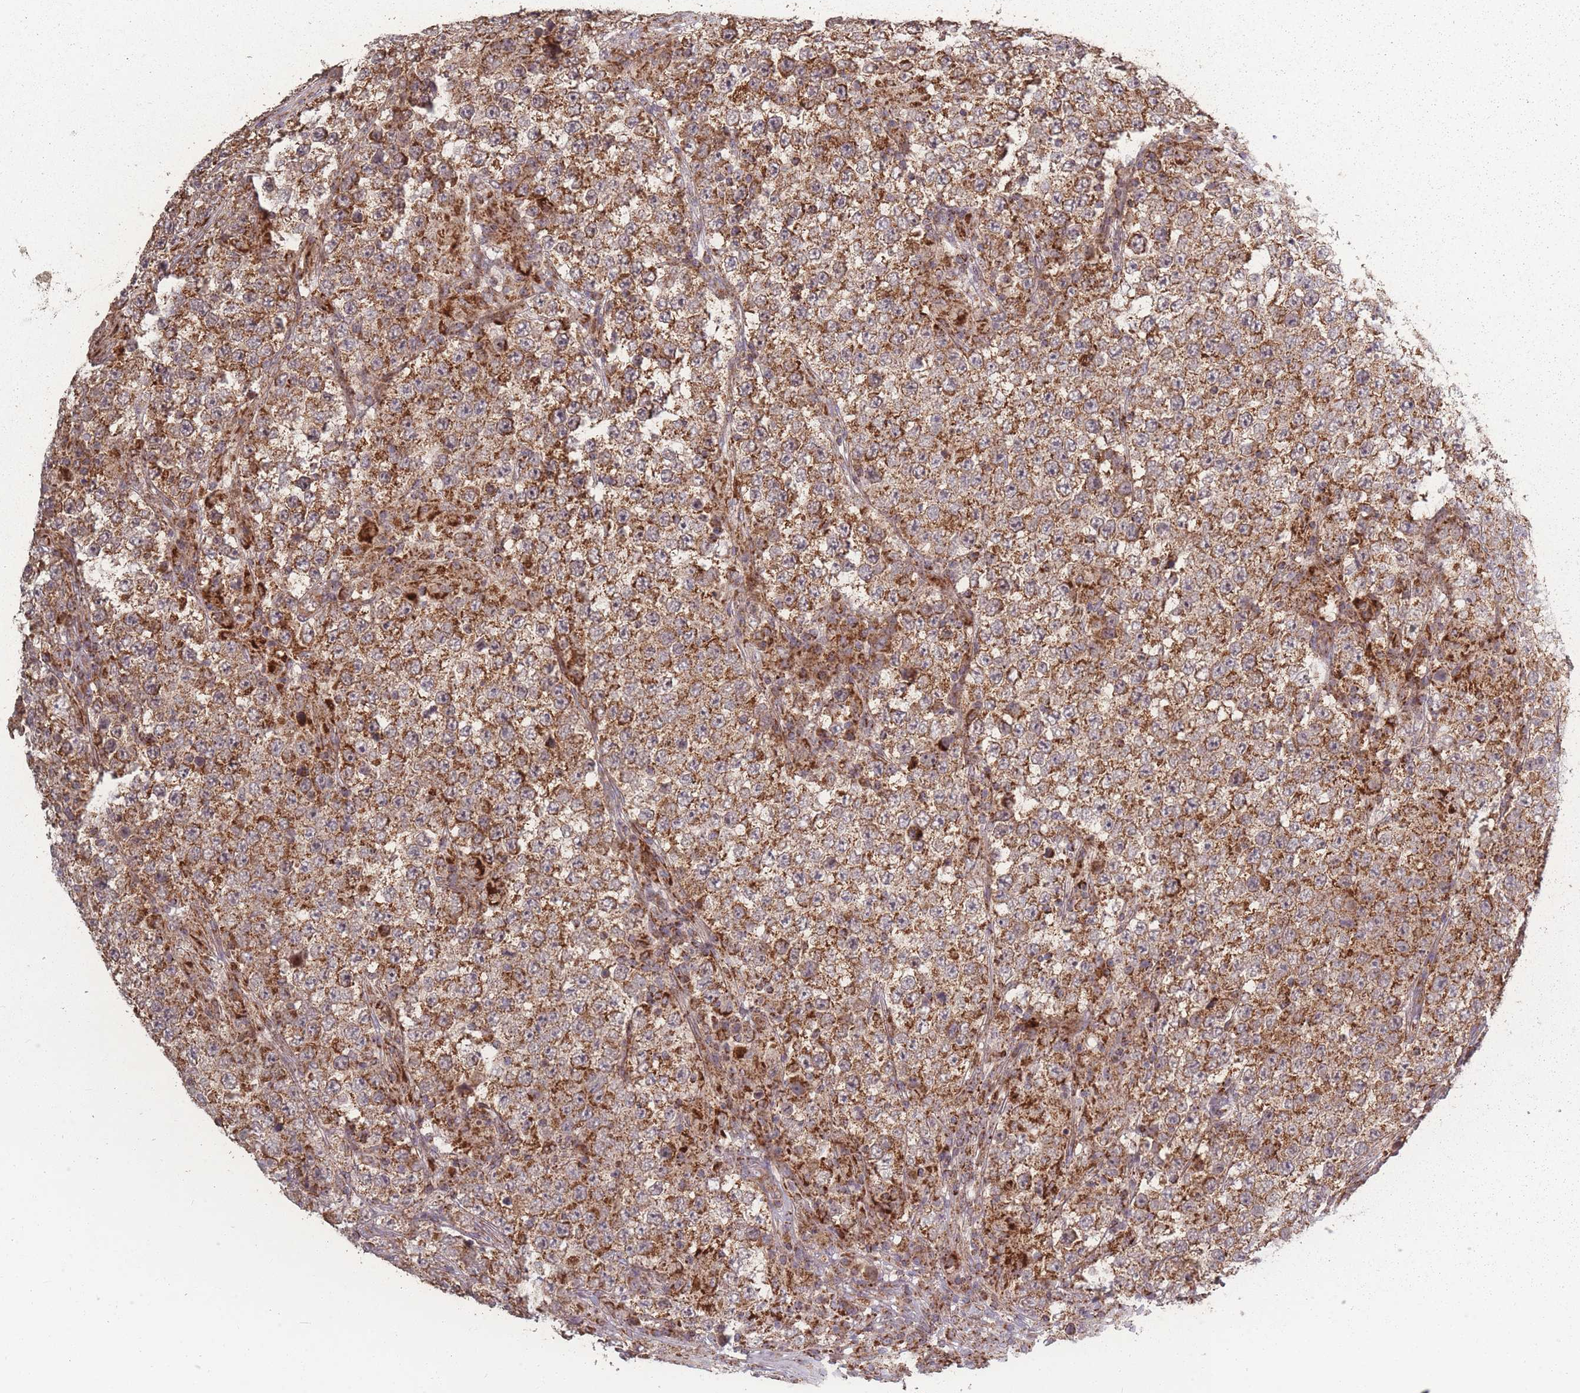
{"staining": {"intensity": "moderate", "quantity": ">75%", "location": "cytoplasmic/membranous"}, "tissue": "testis cancer", "cell_type": "Tumor cells", "image_type": "cancer", "snomed": [{"axis": "morphology", "description": "Normal tissue, NOS"}, {"axis": "morphology", "description": "Urothelial carcinoma, High grade"}, {"axis": "morphology", "description": "Seminoma, NOS"}, {"axis": "morphology", "description": "Carcinoma, Embryonal, NOS"}, {"axis": "topography", "description": "Urinary bladder"}, {"axis": "topography", "description": "Testis"}], "caption": "Immunohistochemical staining of human embryonal carcinoma (testis) displays medium levels of moderate cytoplasmic/membranous protein positivity in about >75% of tumor cells.", "gene": "LYRM7", "patient": {"sex": "male", "age": 41}}